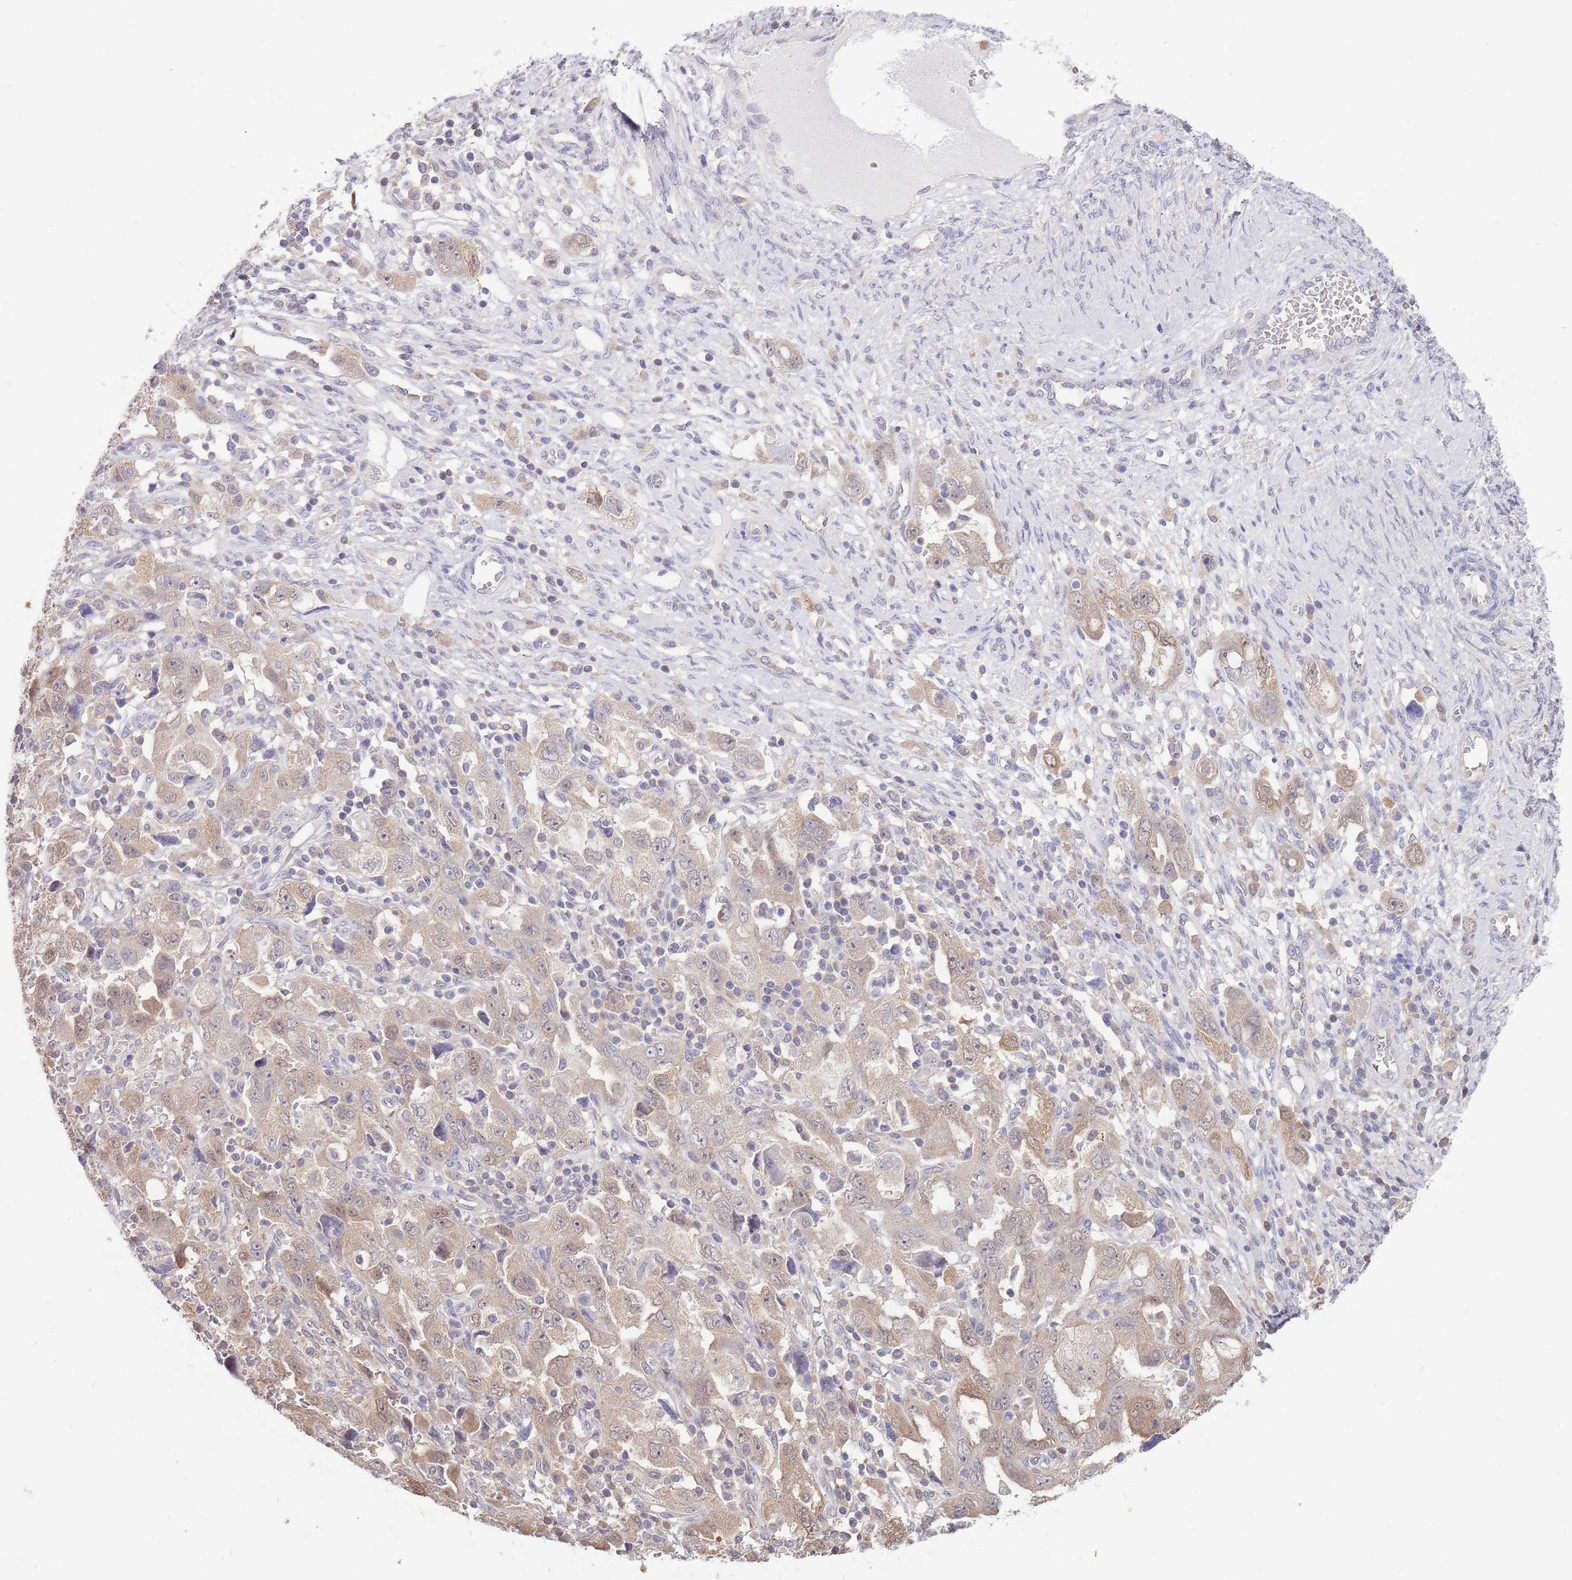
{"staining": {"intensity": "weak", "quantity": ">75%", "location": "cytoplasmic/membranous,nuclear"}, "tissue": "ovarian cancer", "cell_type": "Tumor cells", "image_type": "cancer", "snomed": [{"axis": "morphology", "description": "Carcinoma, NOS"}, {"axis": "morphology", "description": "Cystadenocarcinoma, serous, NOS"}, {"axis": "topography", "description": "Ovary"}], "caption": "The immunohistochemical stain labels weak cytoplasmic/membranous and nuclear staining in tumor cells of carcinoma (ovarian) tissue.", "gene": "AP5S1", "patient": {"sex": "female", "age": 69}}